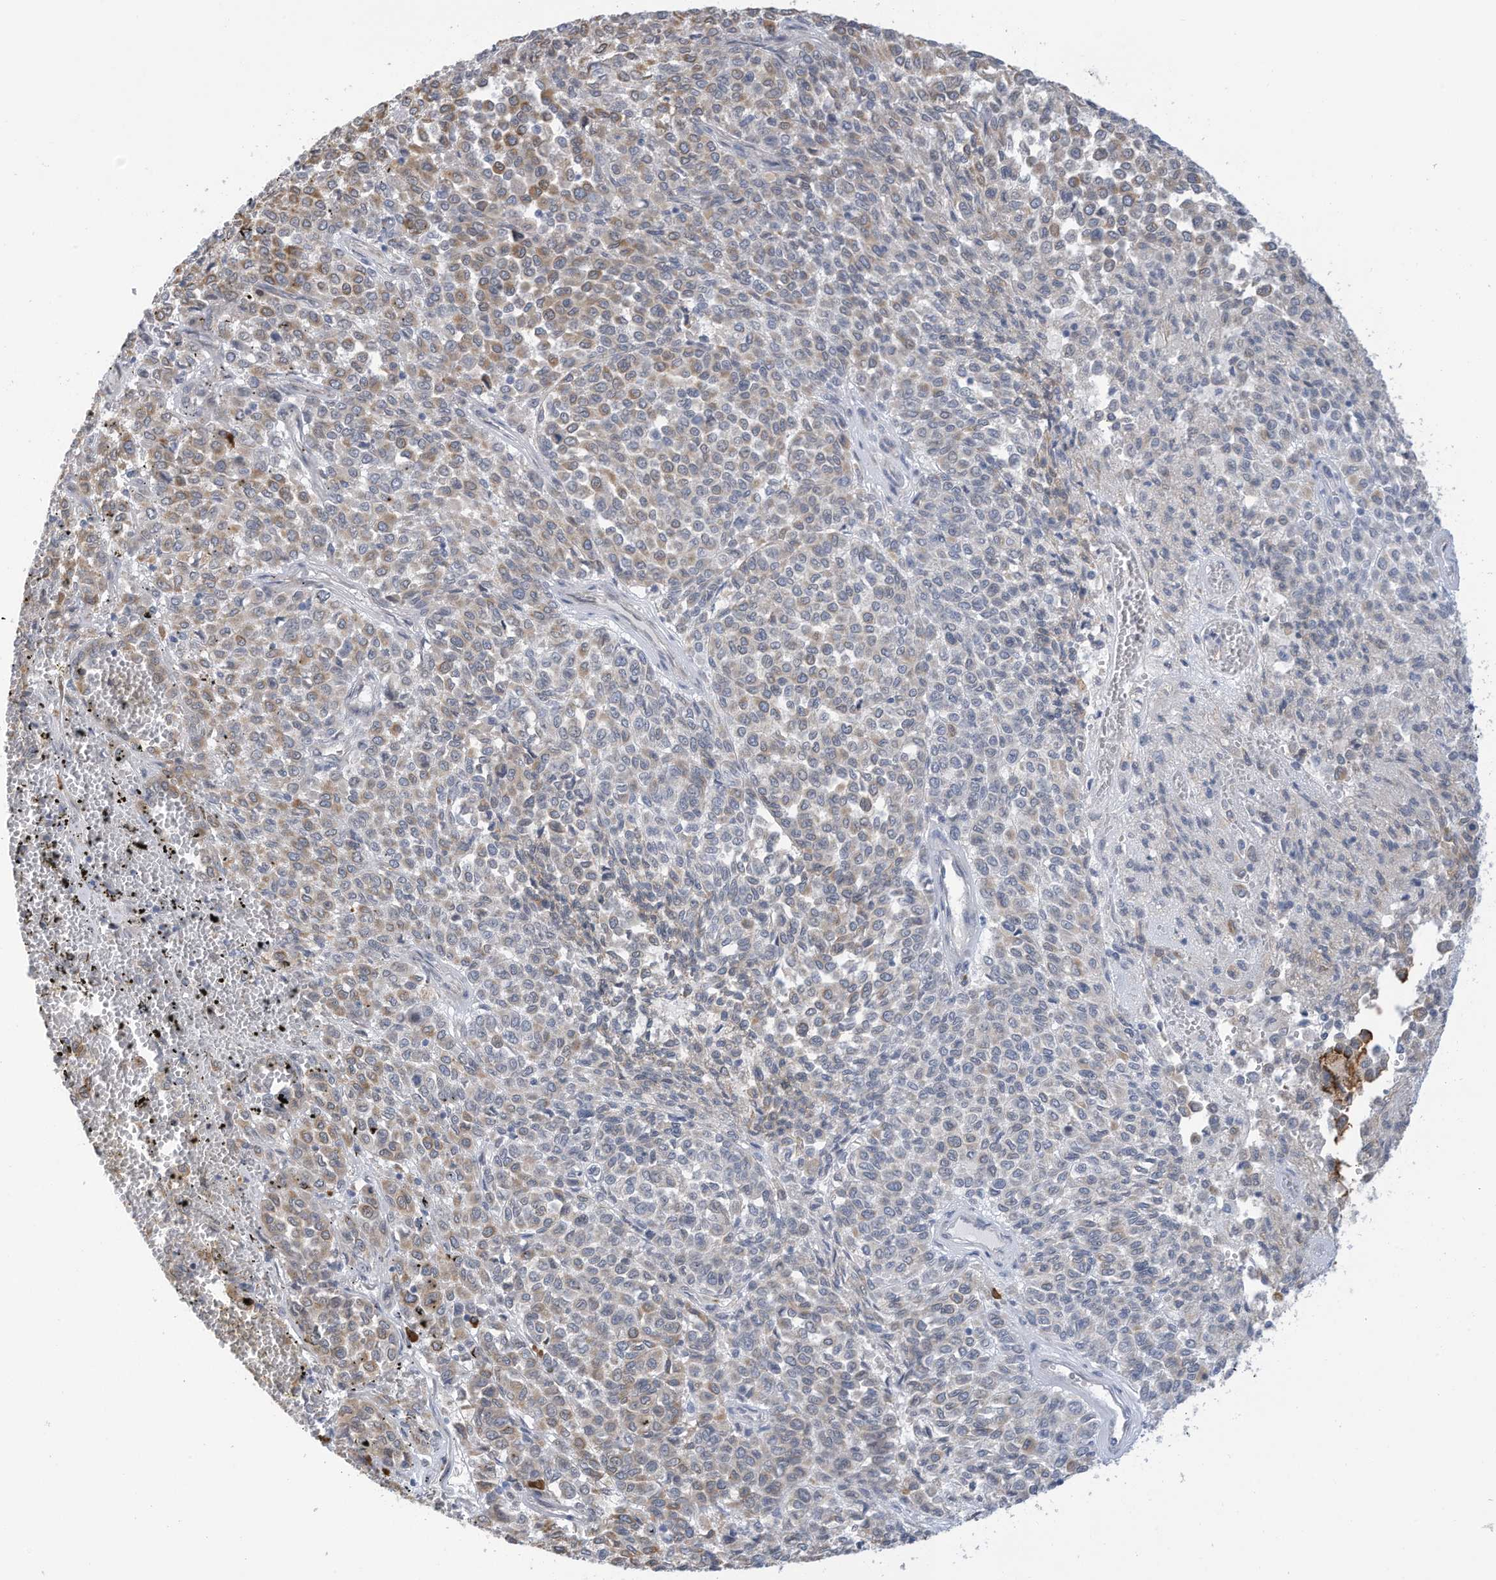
{"staining": {"intensity": "moderate", "quantity": "25%-75%", "location": "cytoplasmic/membranous"}, "tissue": "melanoma", "cell_type": "Tumor cells", "image_type": "cancer", "snomed": [{"axis": "morphology", "description": "Malignant melanoma, Metastatic site"}, {"axis": "topography", "description": "Pancreas"}], "caption": "Melanoma stained with IHC displays moderate cytoplasmic/membranous staining in approximately 25%-75% of tumor cells. (Stains: DAB (3,3'-diaminobenzidine) in brown, nuclei in blue, Microscopy: brightfield microscopy at high magnification).", "gene": "ZNF292", "patient": {"sex": "female", "age": 30}}